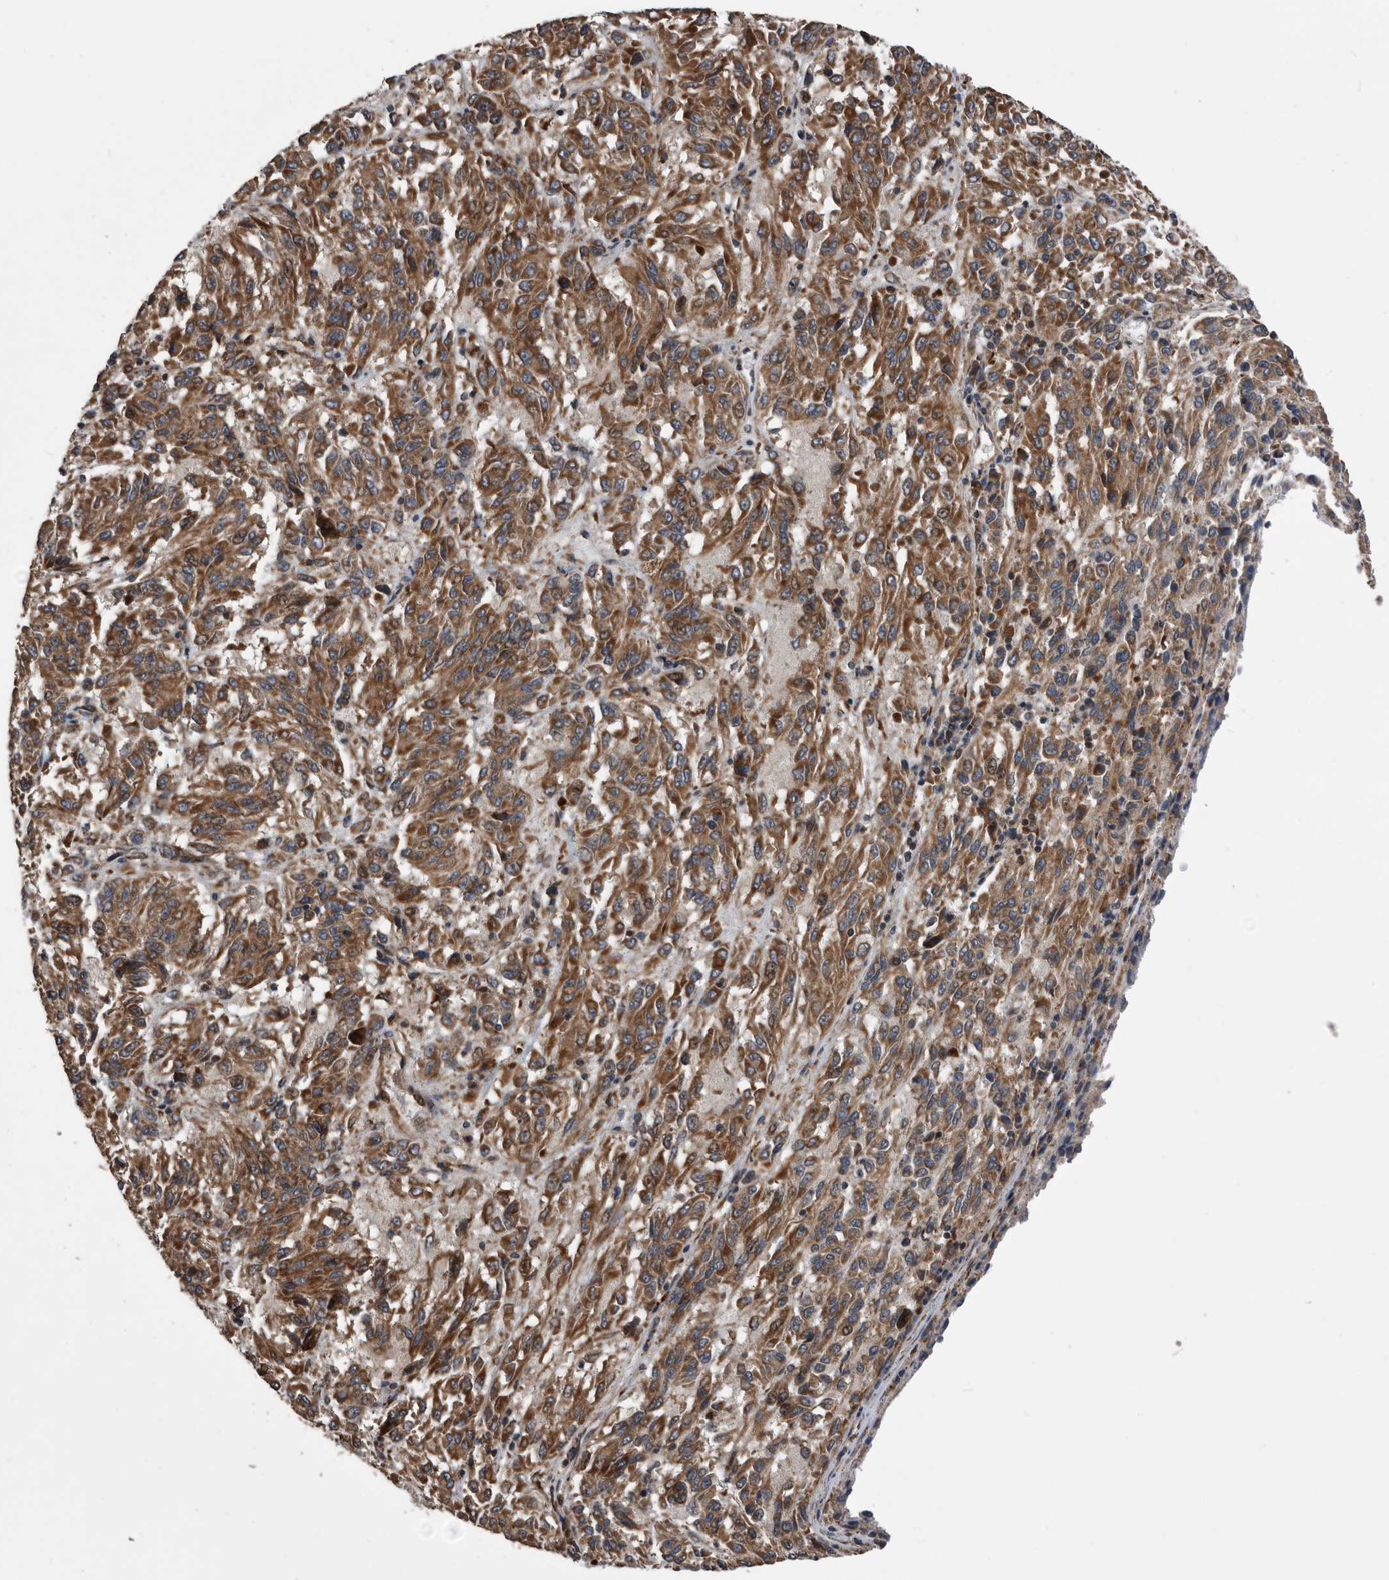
{"staining": {"intensity": "moderate", "quantity": ">75%", "location": "cytoplasmic/membranous"}, "tissue": "melanoma", "cell_type": "Tumor cells", "image_type": "cancer", "snomed": [{"axis": "morphology", "description": "Malignant melanoma, Metastatic site"}, {"axis": "topography", "description": "Lung"}], "caption": "Malignant melanoma (metastatic site) stained with immunohistochemistry demonstrates moderate cytoplasmic/membranous staining in about >75% of tumor cells.", "gene": "SERINC2", "patient": {"sex": "male", "age": 64}}